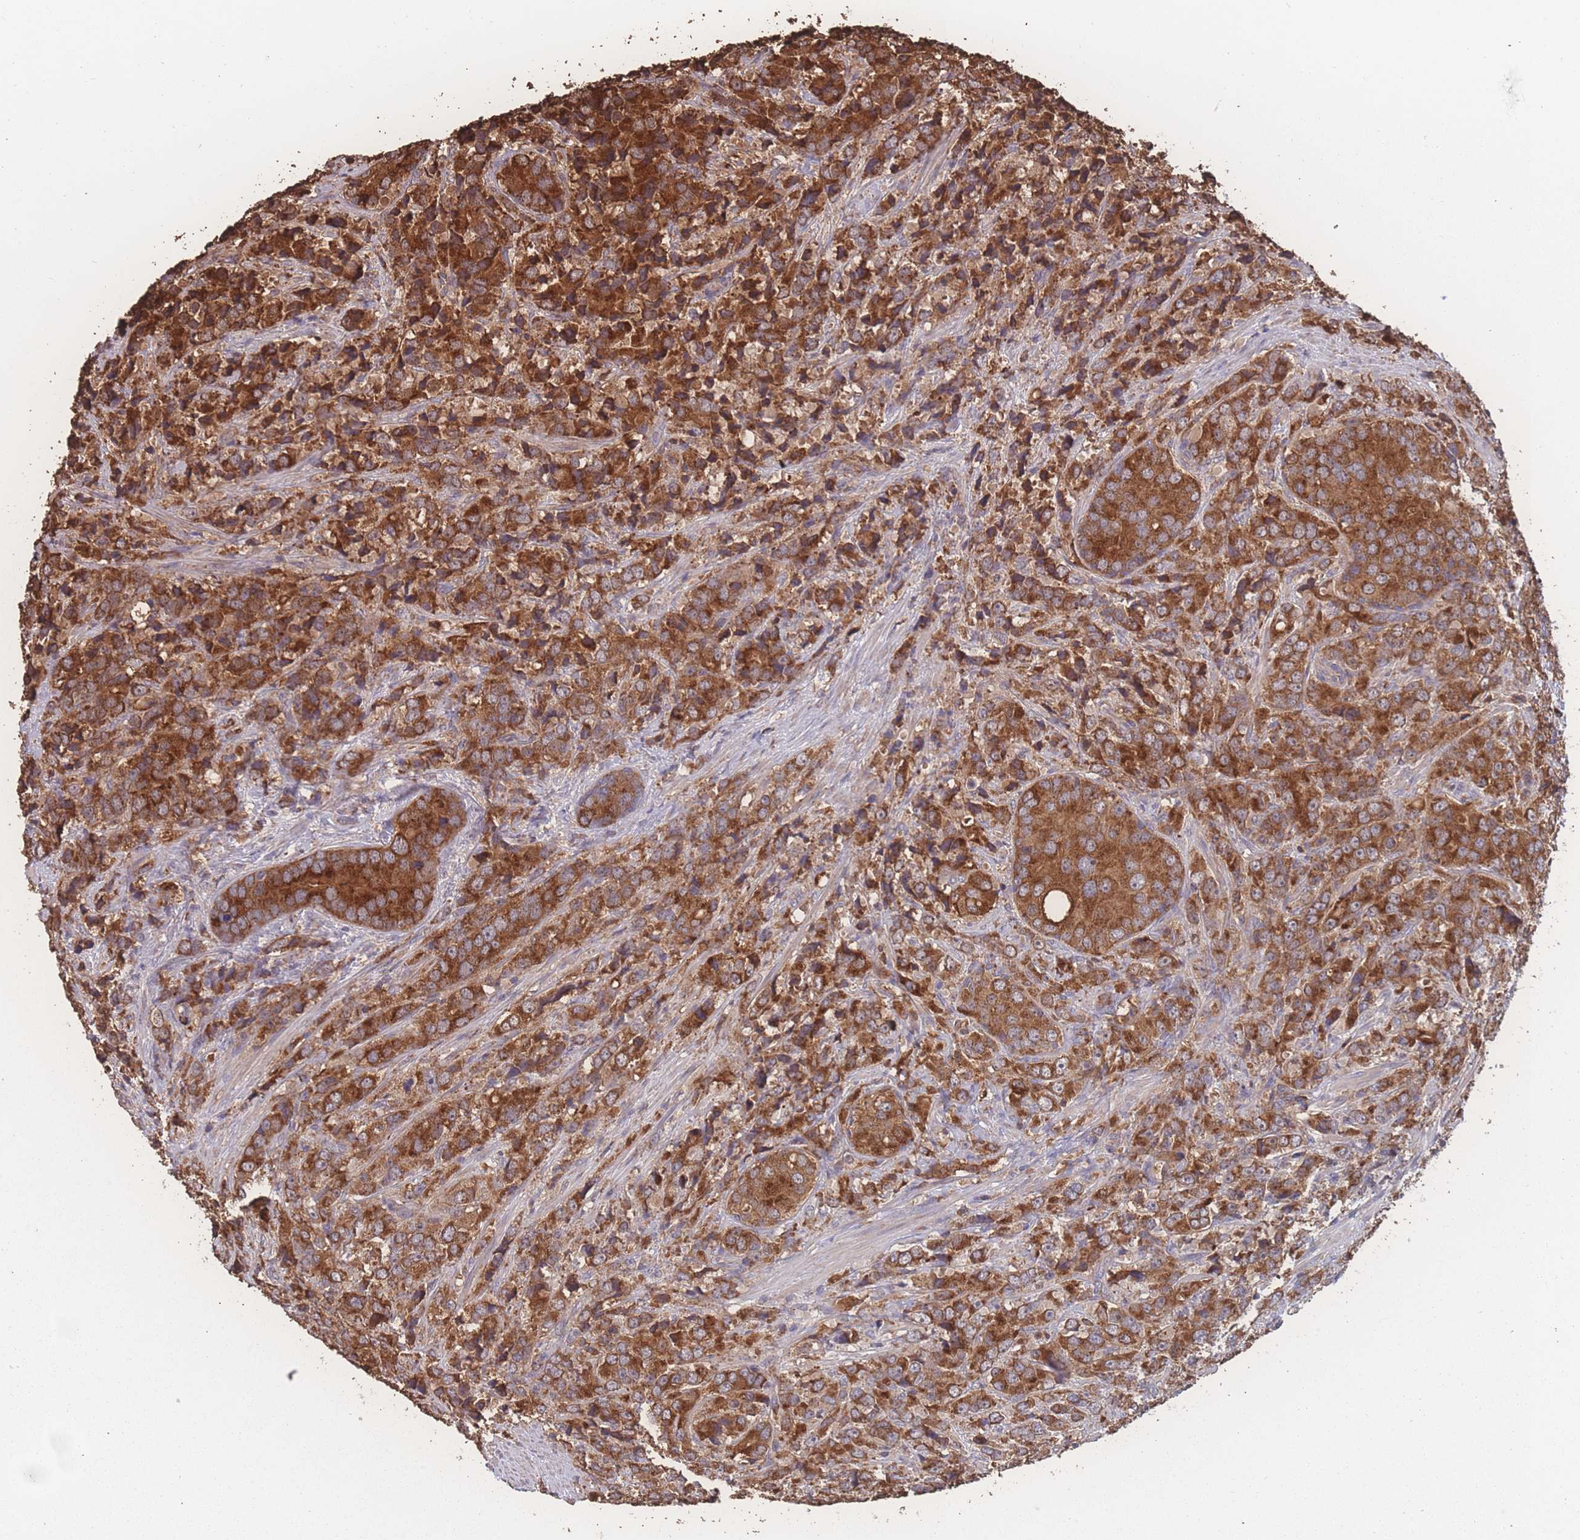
{"staining": {"intensity": "strong", "quantity": ">75%", "location": "cytoplasmic/membranous"}, "tissue": "prostate cancer", "cell_type": "Tumor cells", "image_type": "cancer", "snomed": [{"axis": "morphology", "description": "Adenocarcinoma, High grade"}, {"axis": "topography", "description": "Prostate"}], "caption": "Tumor cells show high levels of strong cytoplasmic/membranous expression in approximately >75% of cells in prostate cancer (adenocarcinoma (high-grade)).", "gene": "SGSM3", "patient": {"sex": "male", "age": 62}}